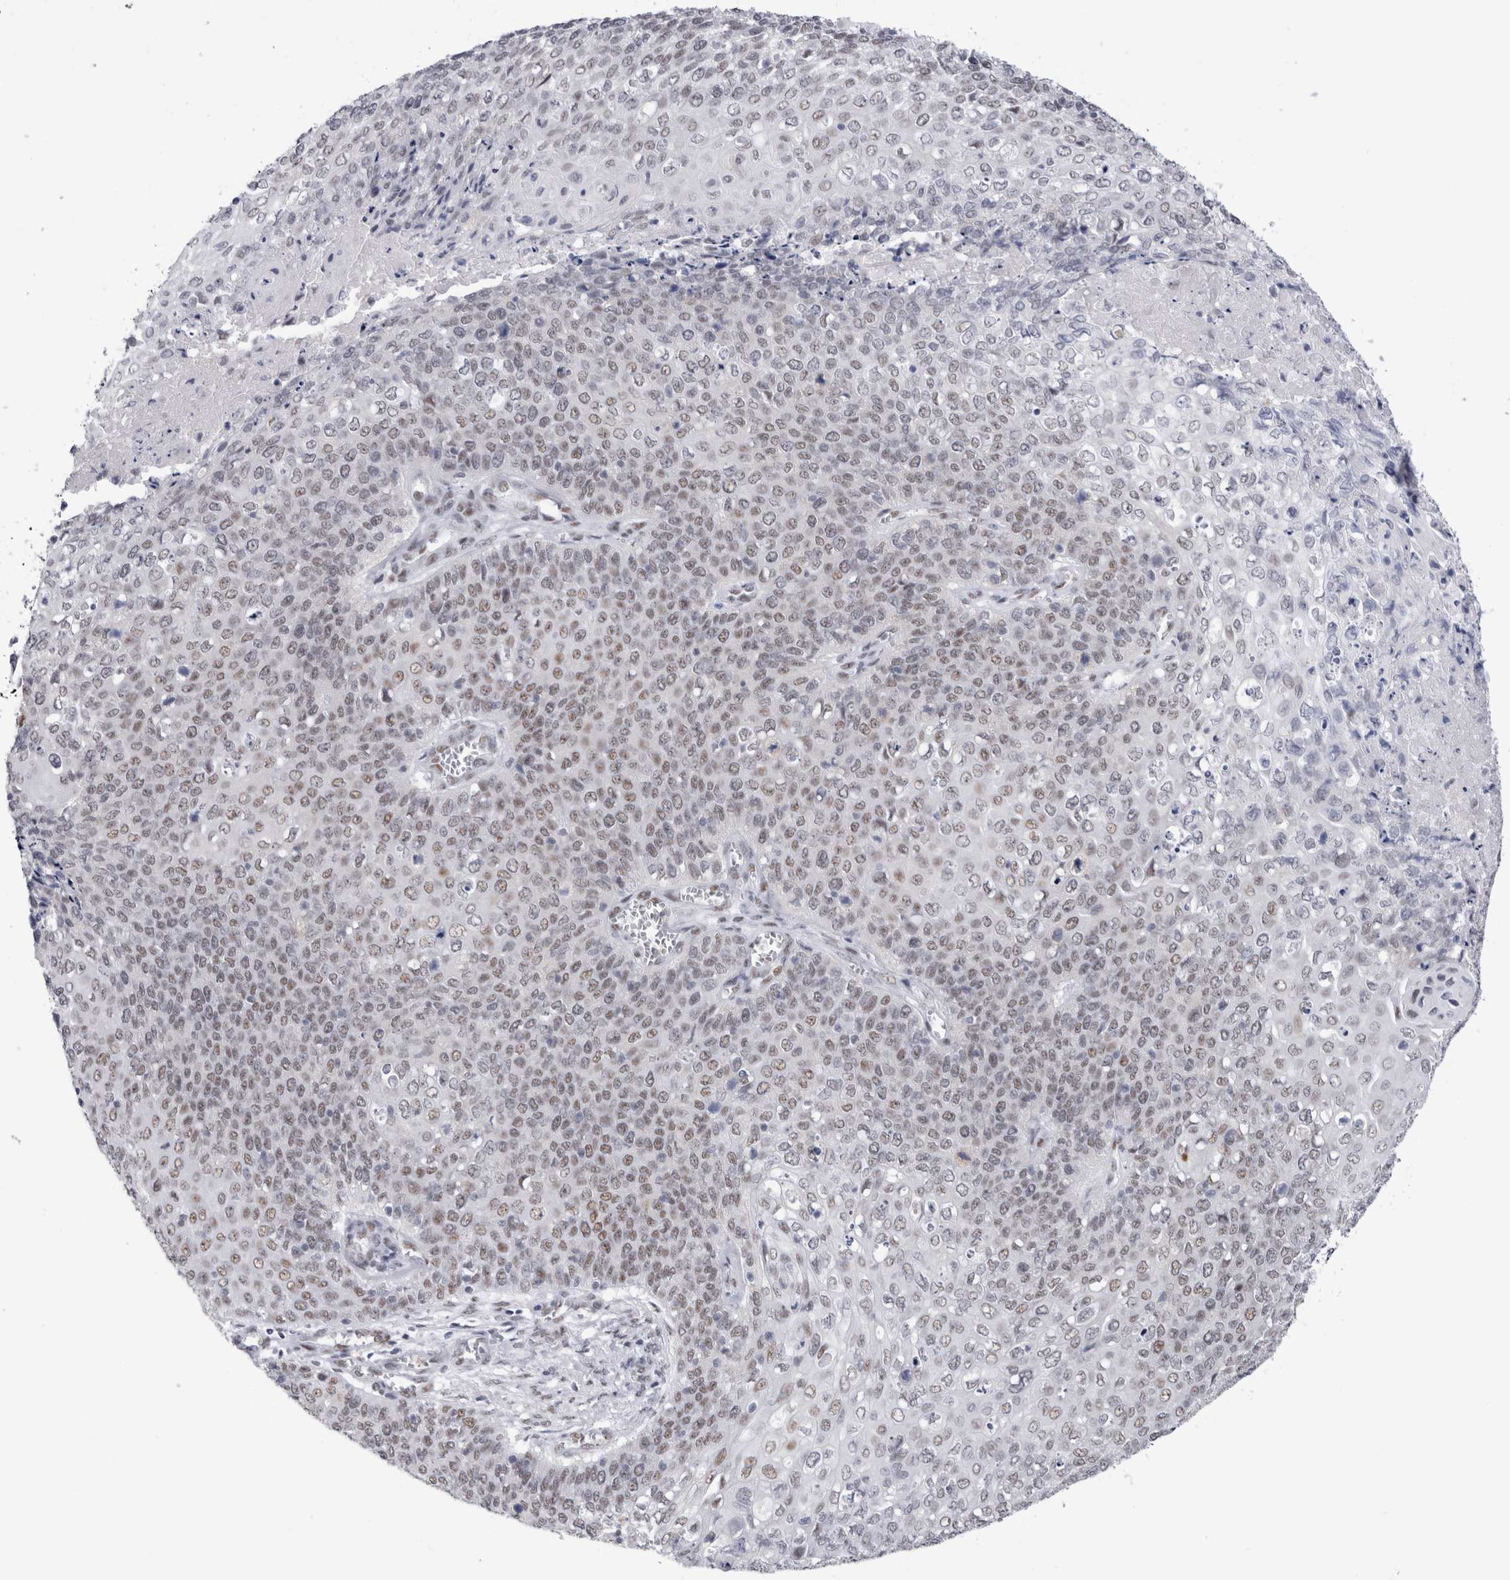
{"staining": {"intensity": "moderate", "quantity": ">75%", "location": "nuclear"}, "tissue": "cervical cancer", "cell_type": "Tumor cells", "image_type": "cancer", "snomed": [{"axis": "morphology", "description": "Squamous cell carcinoma, NOS"}, {"axis": "topography", "description": "Cervix"}], "caption": "Protein staining shows moderate nuclear positivity in approximately >75% of tumor cells in cervical cancer (squamous cell carcinoma). (Stains: DAB (3,3'-diaminobenzidine) in brown, nuclei in blue, Microscopy: brightfield microscopy at high magnification).", "gene": "RBM6", "patient": {"sex": "female", "age": 39}}